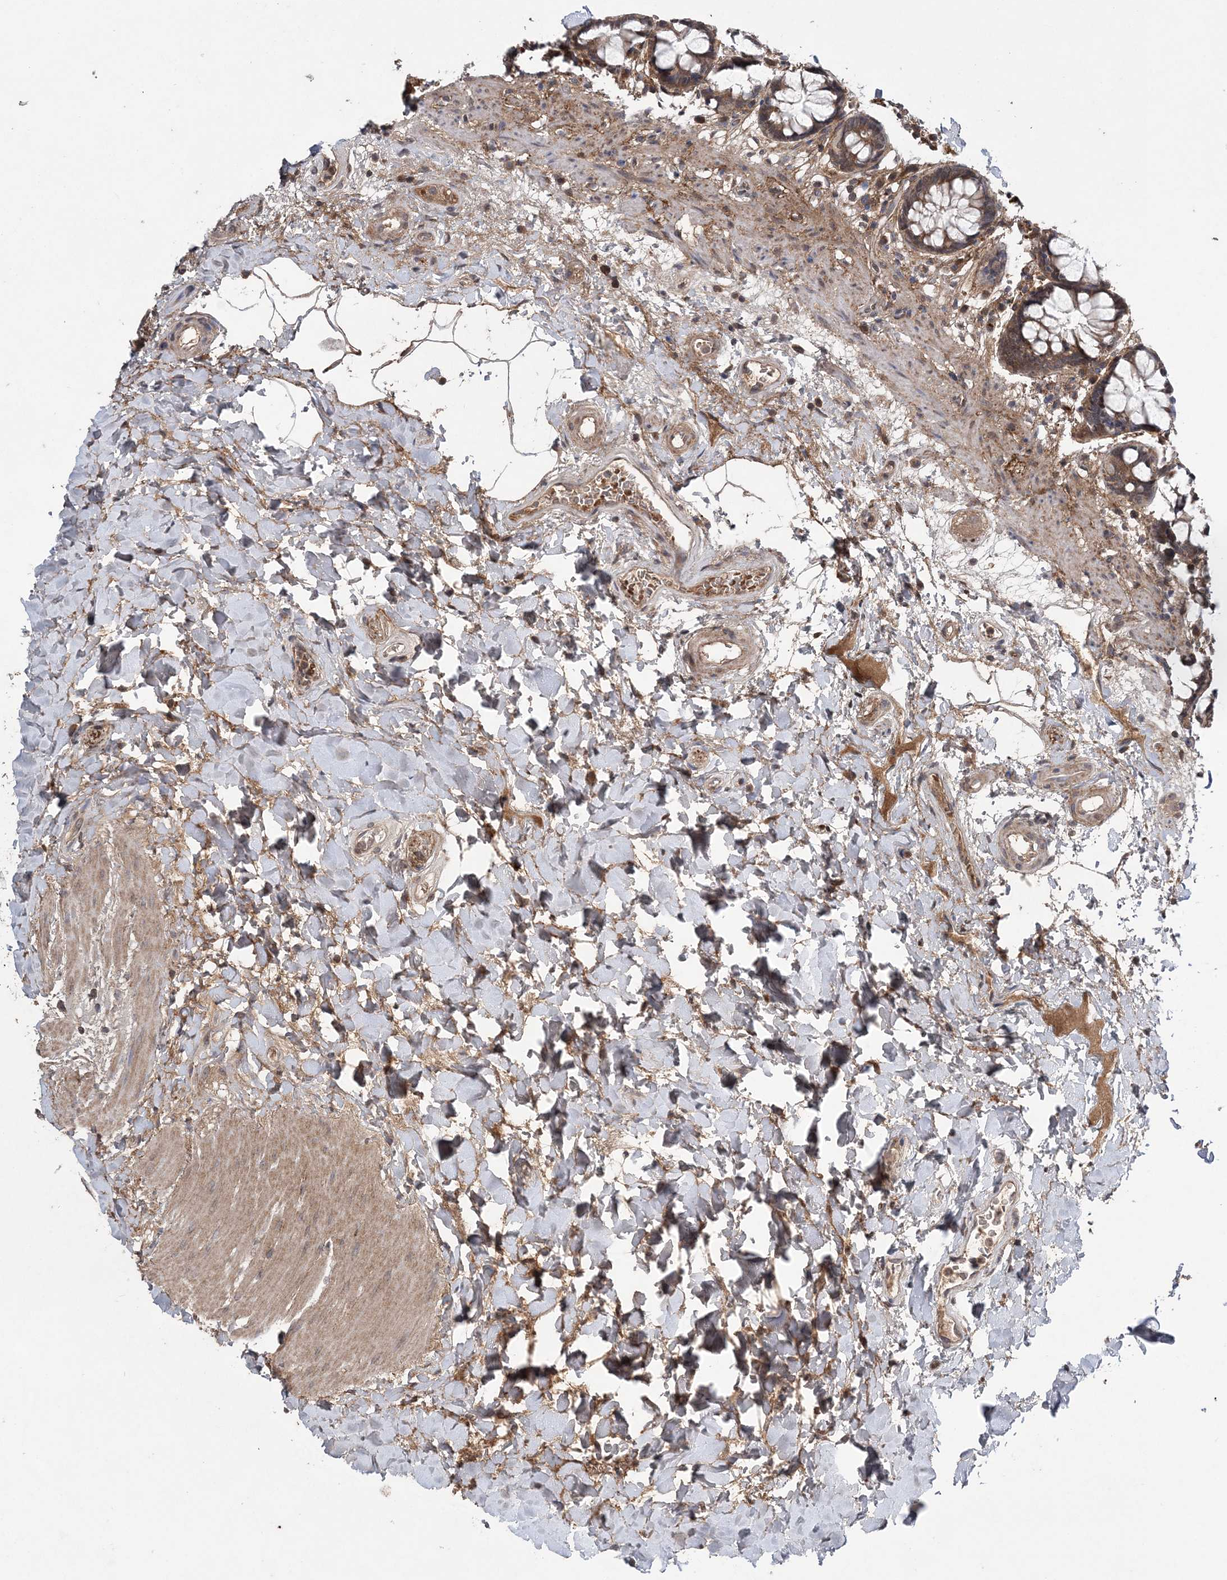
{"staining": {"intensity": "strong", "quantity": "25%-75%", "location": "cytoplasmic/membranous"}, "tissue": "rectum", "cell_type": "Glandular cells", "image_type": "normal", "snomed": [{"axis": "morphology", "description": "Normal tissue, NOS"}, {"axis": "topography", "description": "Rectum"}], "caption": "Human rectum stained for a protein (brown) shows strong cytoplasmic/membranous positive expression in about 25%-75% of glandular cells.", "gene": "HMGCS1", "patient": {"sex": "male", "age": 64}}